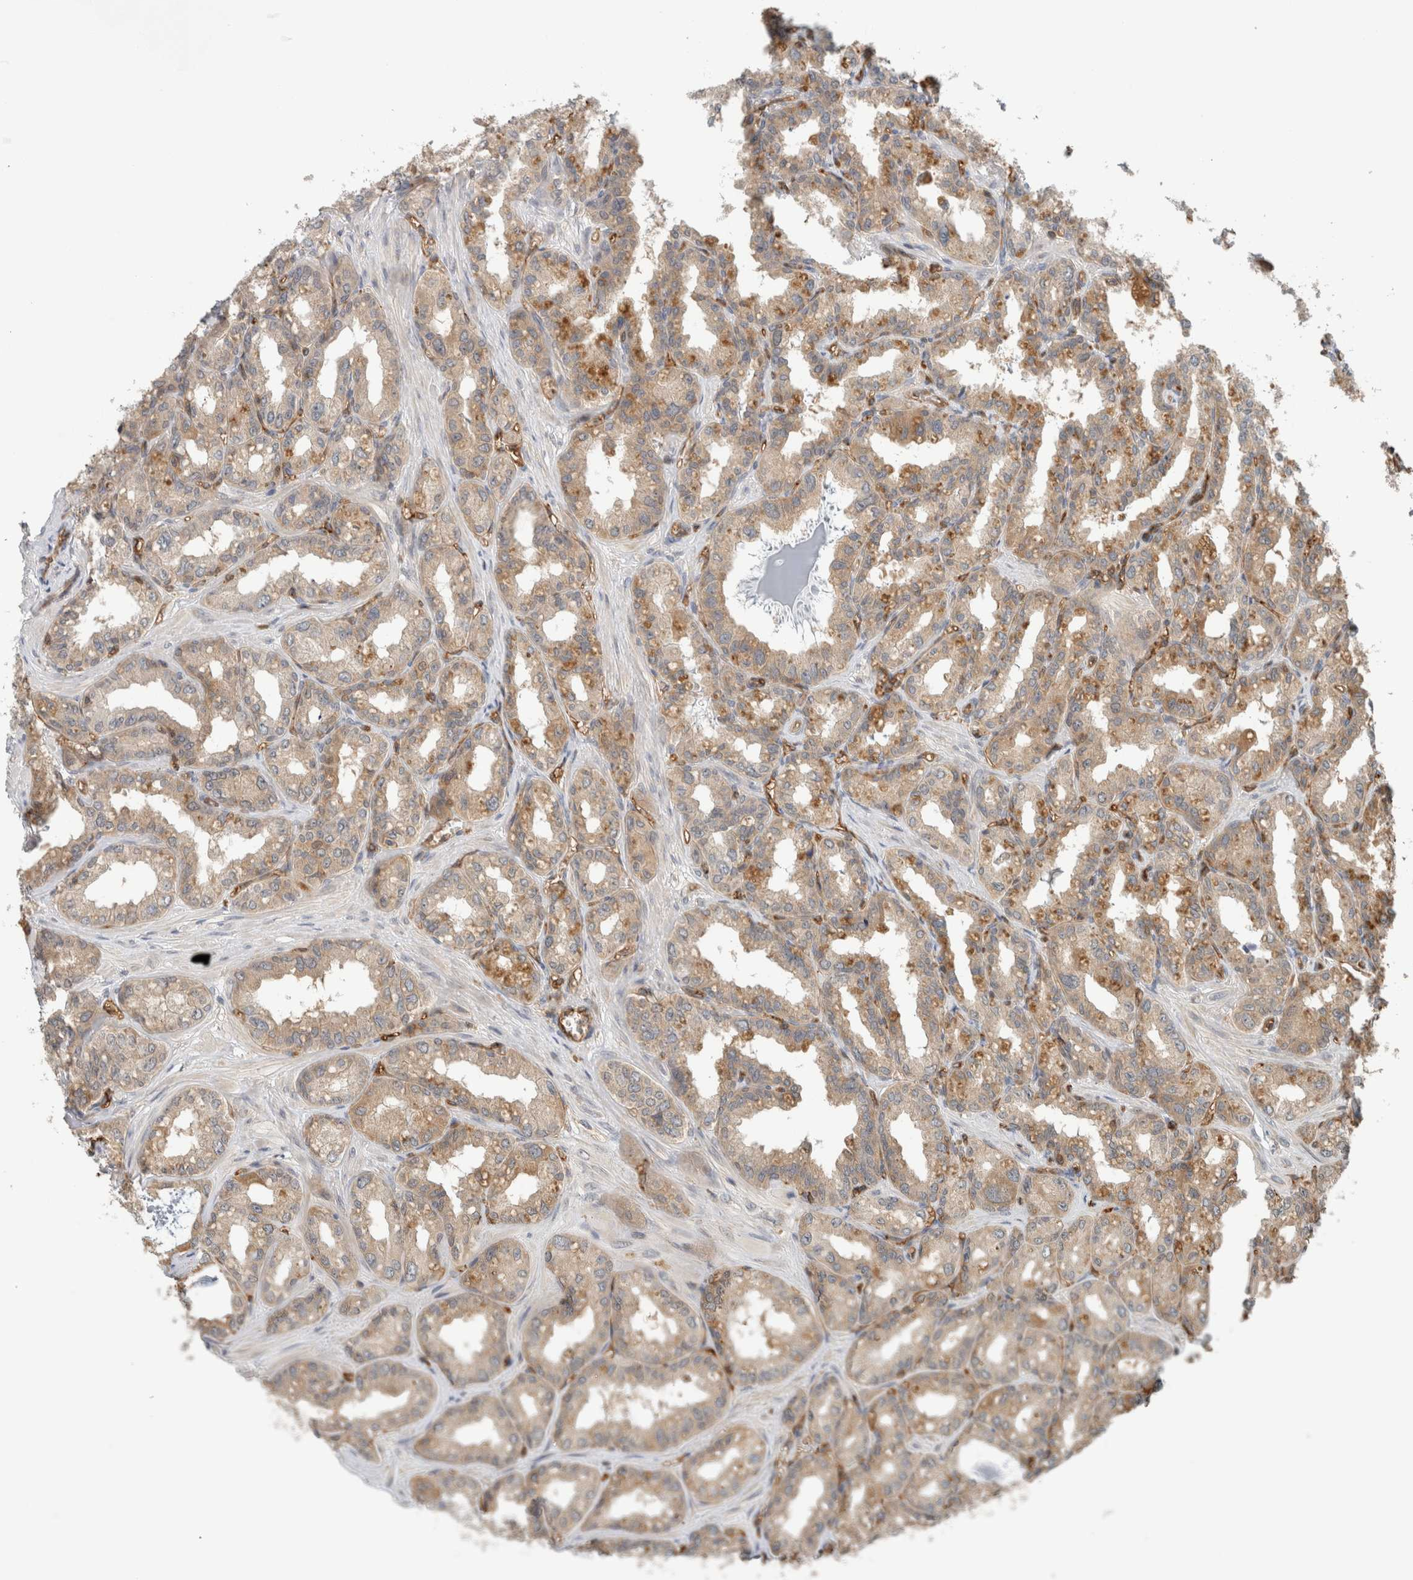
{"staining": {"intensity": "weak", "quantity": "25%-75%", "location": "cytoplasmic/membranous"}, "tissue": "seminal vesicle", "cell_type": "Glandular cells", "image_type": "normal", "snomed": [{"axis": "morphology", "description": "Normal tissue, NOS"}, {"axis": "topography", "description": "Prostate"}, {"axis": "topography", "description": "Seminal veicle"}], "caption": "High-power microscopy captured an immunohistochemistry (IHC) image of unremarkable seminal vesicle, revealing weak cytoplasmic/membranous expression in about 25%-75% of glandular cells.", "gene": "PFDN4", "patient": {"sex": "male", "age": 51}}